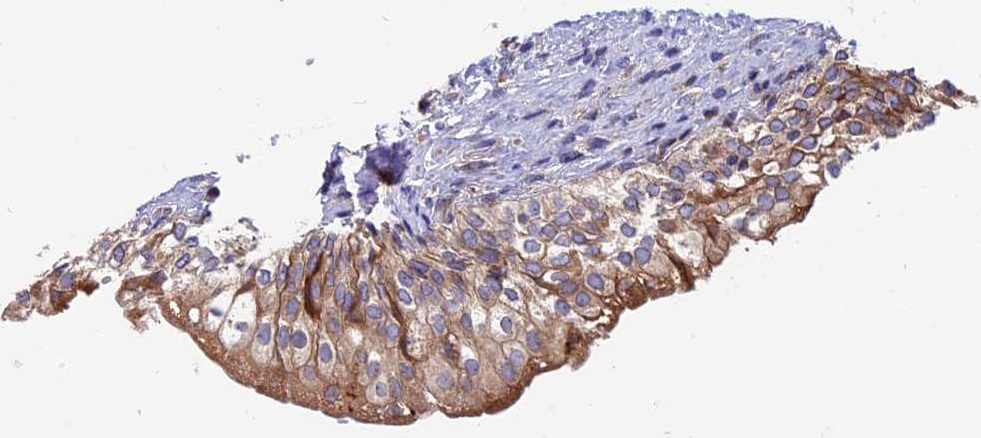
{"staining": {"intensity": "moderate", "quantity": ">75%", "location": "cytoplasmic/membranous"}, "tissue": "urinary bladder", "cell_type": "Urothelial cells", "image_type": "normal", "snomed": [{"axis": "morphology", "description": "Normal tissue, NOS"}, {"axis": "topography", "description": "Urinary bladder"}], "caption": "Human urinary bladder stained for a protein (brown) shows moderate cytoplasmic/membranous positive positivity in about >75% of urothelial cells.", "gene": "MRAS", "patient": {"sex": "male", "age": 55}}